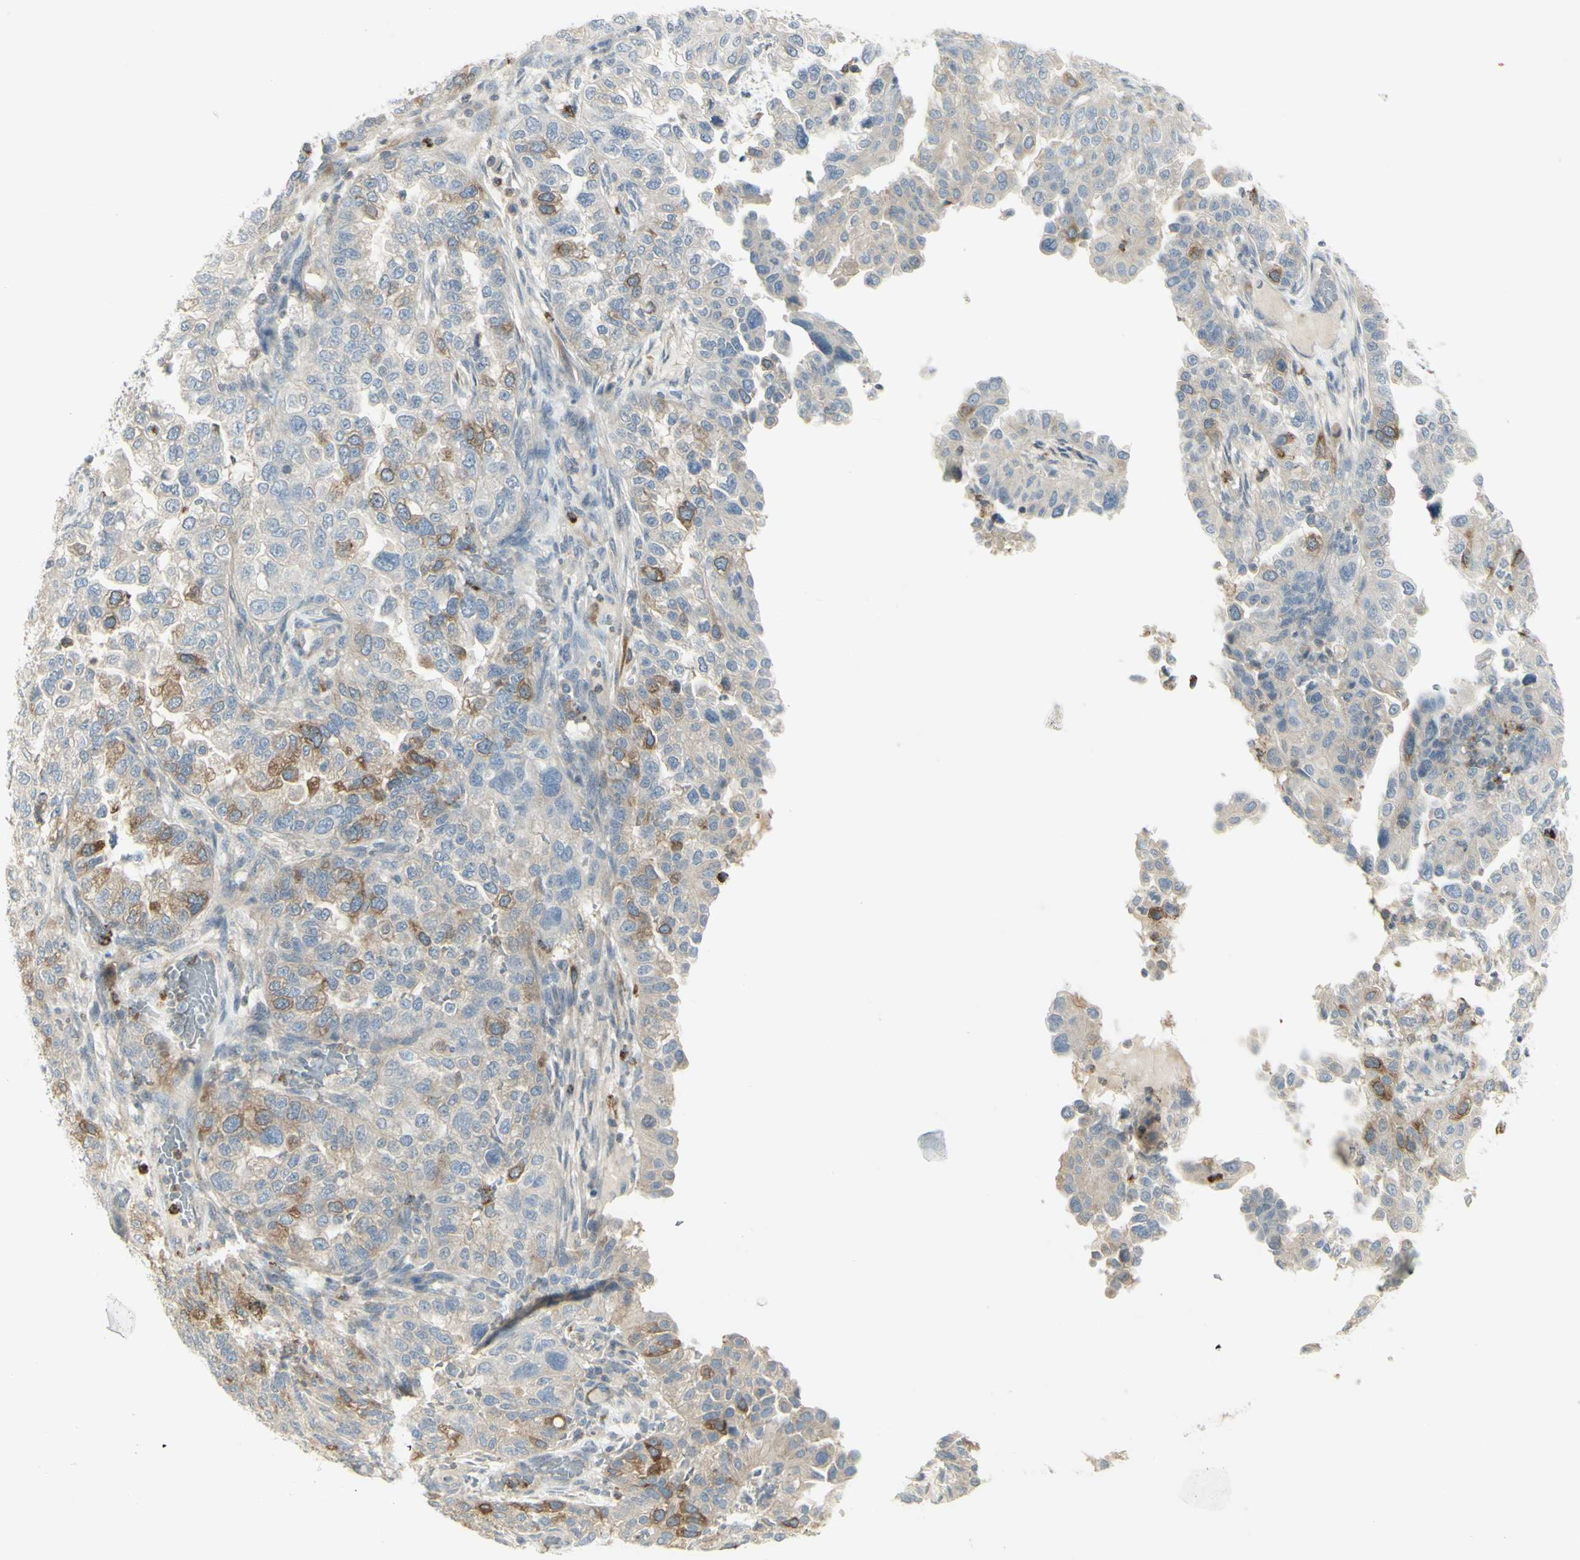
{"staining": {"intensity": "strong", "quantity": "<25%", "location": "cytoplasmic/membranous"}, "tissue": "endometrial cancer", "cell_type": "Tumor cells", "image_type": "cancer", "snomed": [{"axis": "morphology", "description": "Adenocarcinoma, NOS"}, {"axis": "topography", "description": "Endometrium"}], "caption": "IHC photomicrograph of neoplastic tissue: adenocarcinoma (endometrial) stained using immunohistochemistry (IHC) exhibits medium levels of strong protein expression localized specifically in the cytoplasmic/membranous of tumor cells, appearing as a cytoplasmic/membranous brown color.", "gene": "CCNB2", "patient": {"sex": "female", "age": 85}}